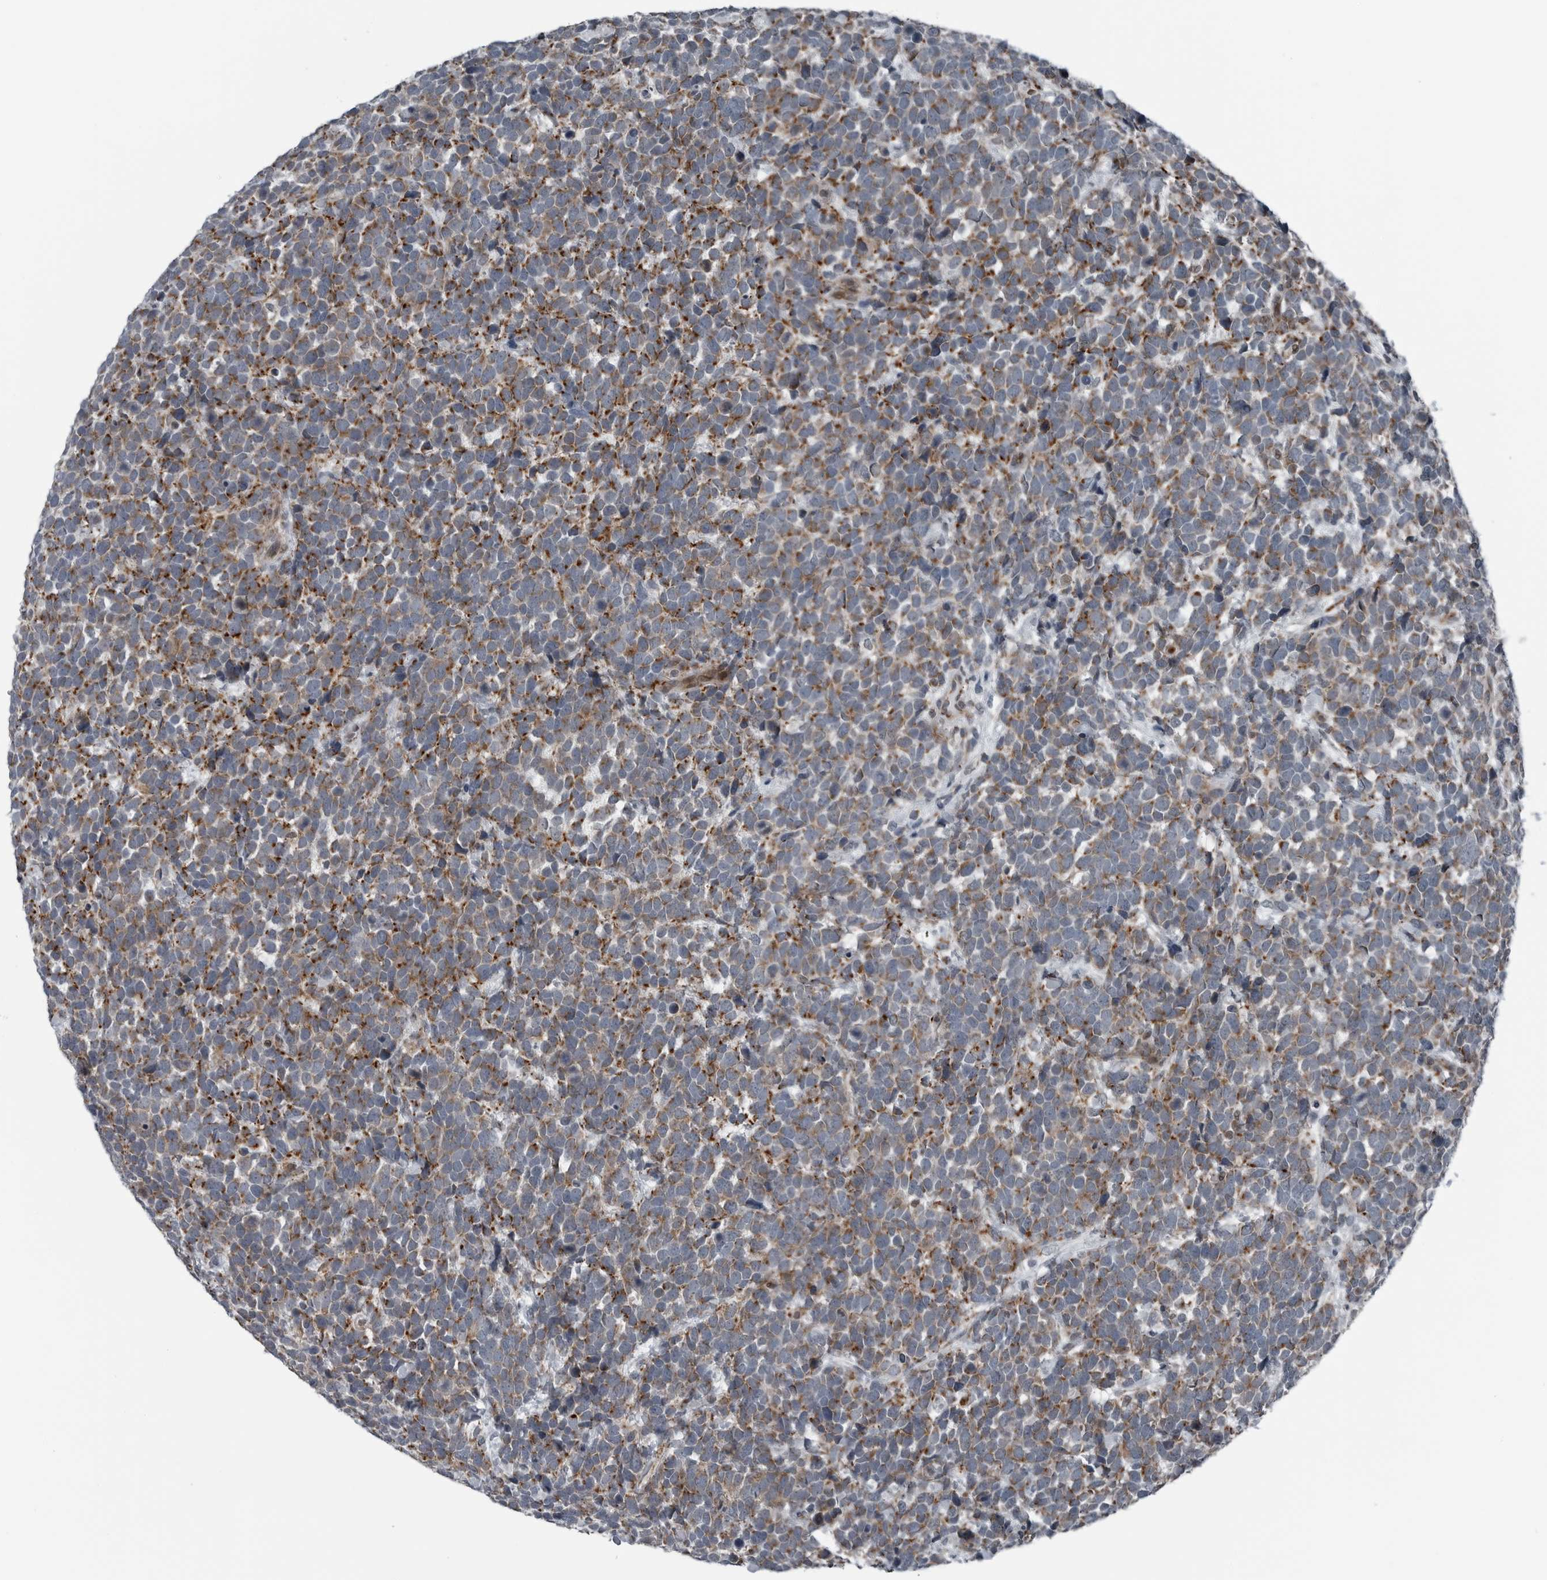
{"staining": {"intensity": "moderate", "quantity": "25%-75%", "location": "cytoplasmic/membranous"}, "tissue": "urothelial cancer", "cell_type": "Tumor cells", "image_type": "cancer", "snomed": [{"axis": "morphology", "description": "Urothelial carcinoma, High grade"}, {"axis": "topography", "description": "Urinary bladder"}], "caption": "Immunohistochemistry micrograph of neoplastic tissue: urothelial cancer stained using immunohistochemistry demonstrates medium levels of moderate protein expression localized specifically in the cytoplasmic/membranous of tumor cells, appearing as a cytoplasmic/membranous brown color.", "gene": "GAK", "patient": {"sex": "female", "age": 82}}